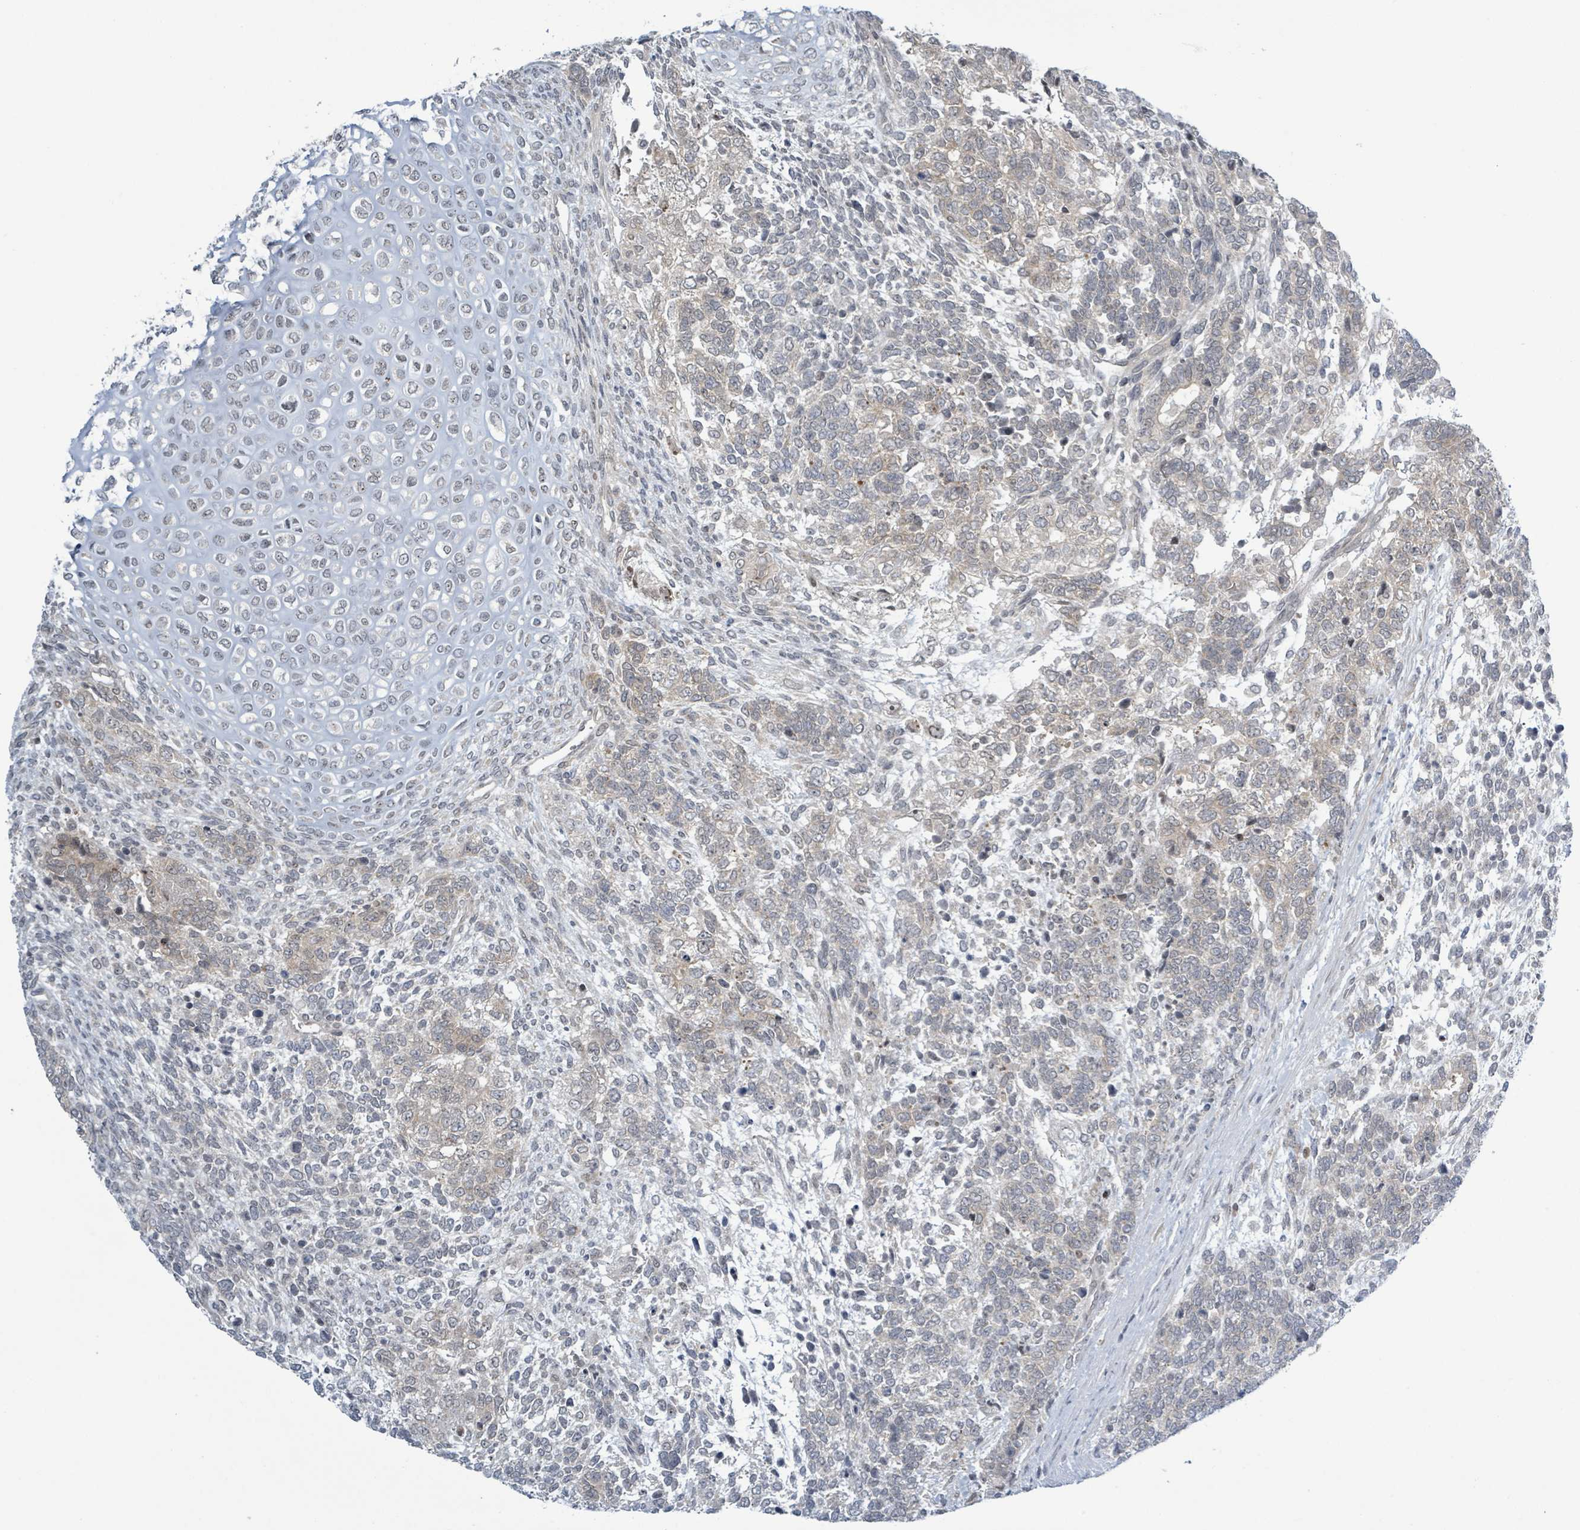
{"staining": {"intensity": "weak", "quantity": "<25%", "location": "cytoplasmic/membranous"}, "tissue": "testis cancer", "cell_type": "Tumor cells", "image_type": "cancer", "snomed": [{"axis": "morphology", "description": "Carcinoma, Embryonal, NOS"}, {"axis": "topography", "description": "Testis"}], "caption": "Micrograph shows no protein staining in tumor cells of embryonal carcinoma (testis) tissue.", "gene": "RPL32", "patient": {"sex": "male", "age": 23}}